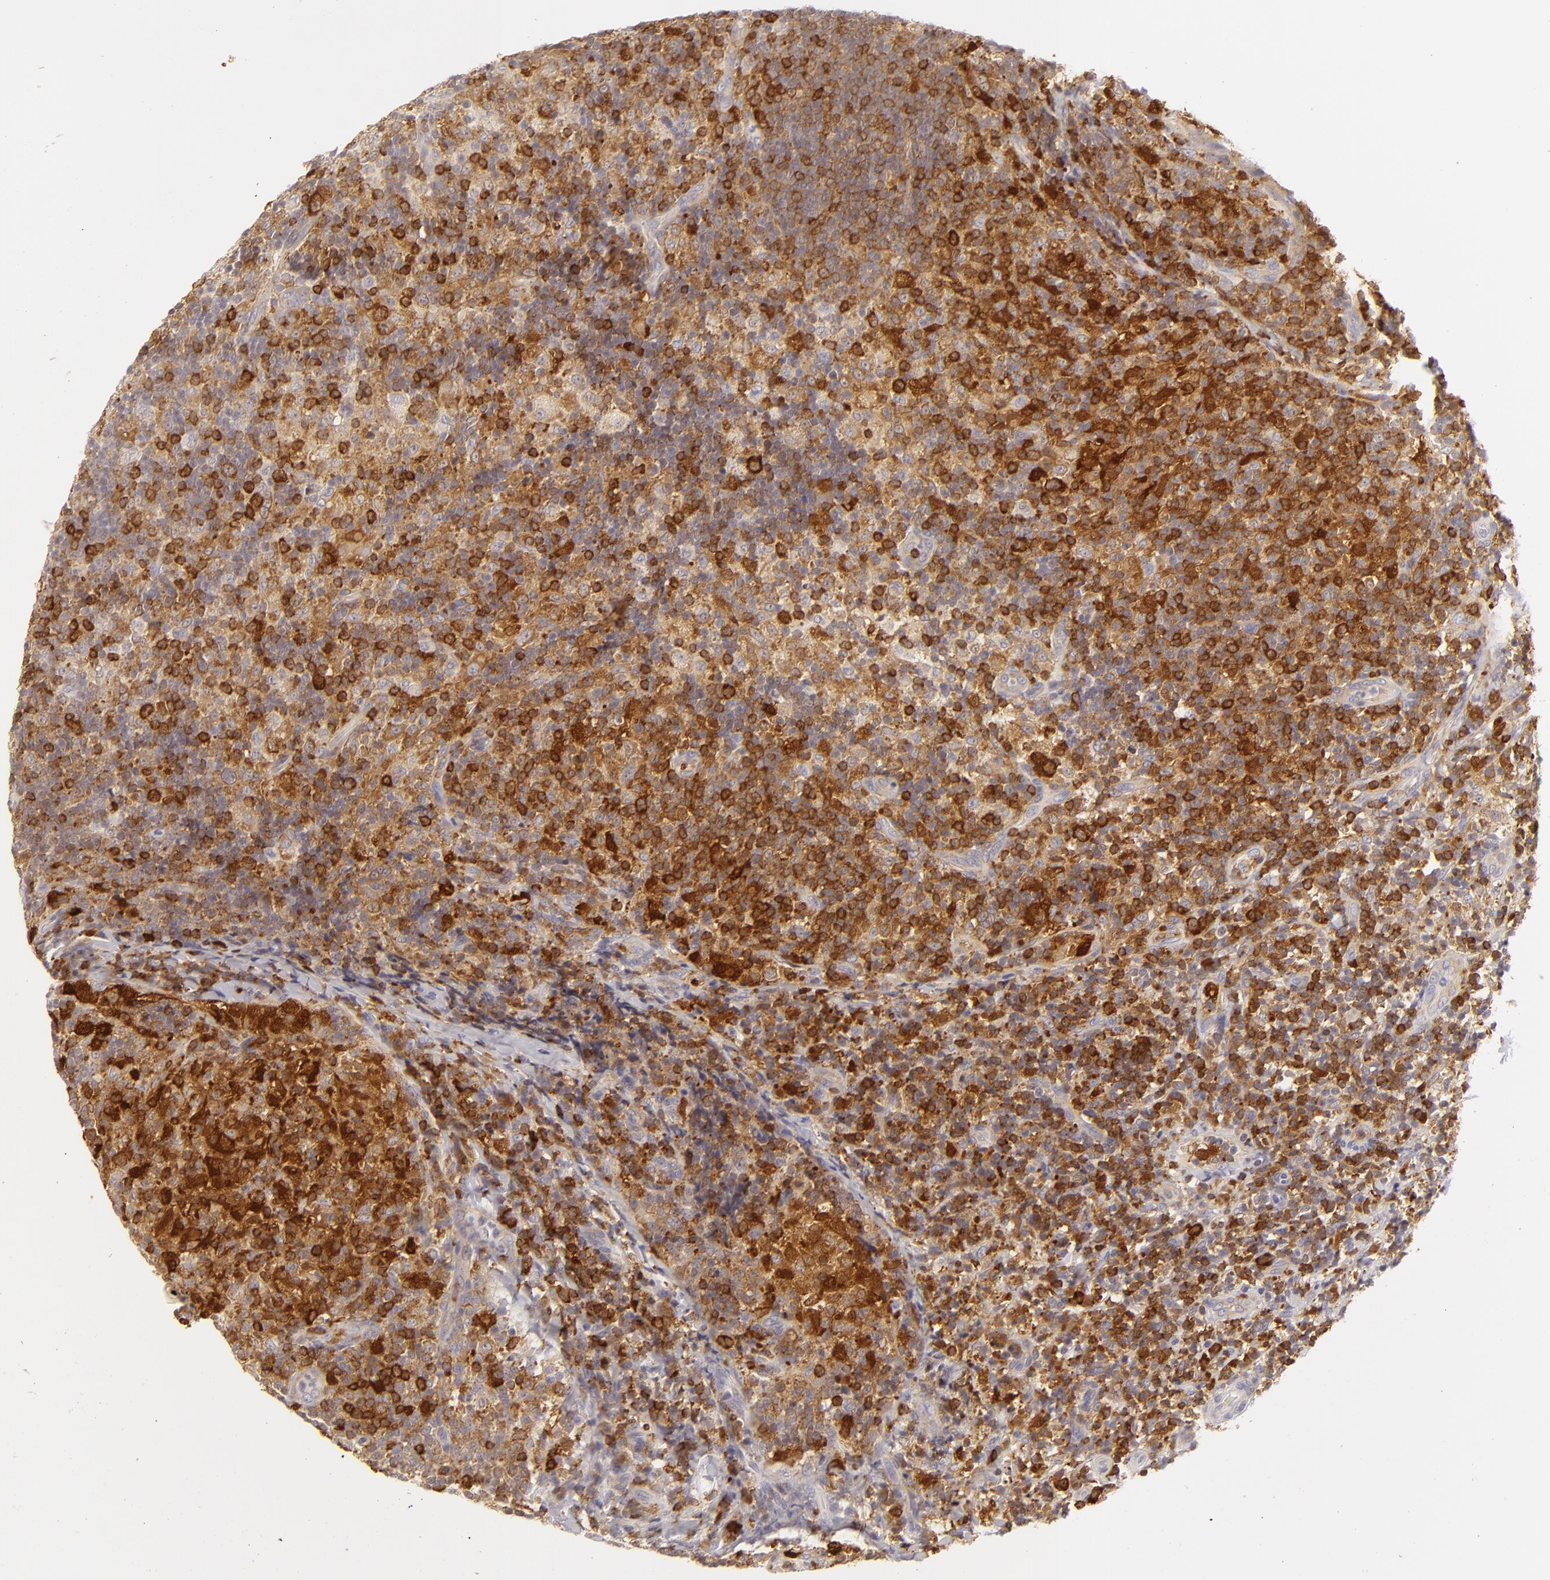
{"staining": {"intensity": "moderate", "quantity": ">75%", "location": "cytoplasmic/membranous"}, "tissue": "lymph node", "cell_type": "Germinal center cells", "image_type": "normal", "snomed": [{"axis": "morphology", "description": "Normal tissue, NOS"}, {"axis": "morphology", "description": "Inflammation, NOS"}, {"axis": "topography", "description": "Lymph node"}], "caption": "Protein expression analysis of unremarkable lymph node exhibits moderate cytoplasmic/membranous positivity in about >75% of germinal center cells. (DAB (3,3'-diaminobenzidine) IHC with brightfield microscopy, high magnification).", "gene": "APOBEC3G", "patient": {"sex": "male", "age": 46}}